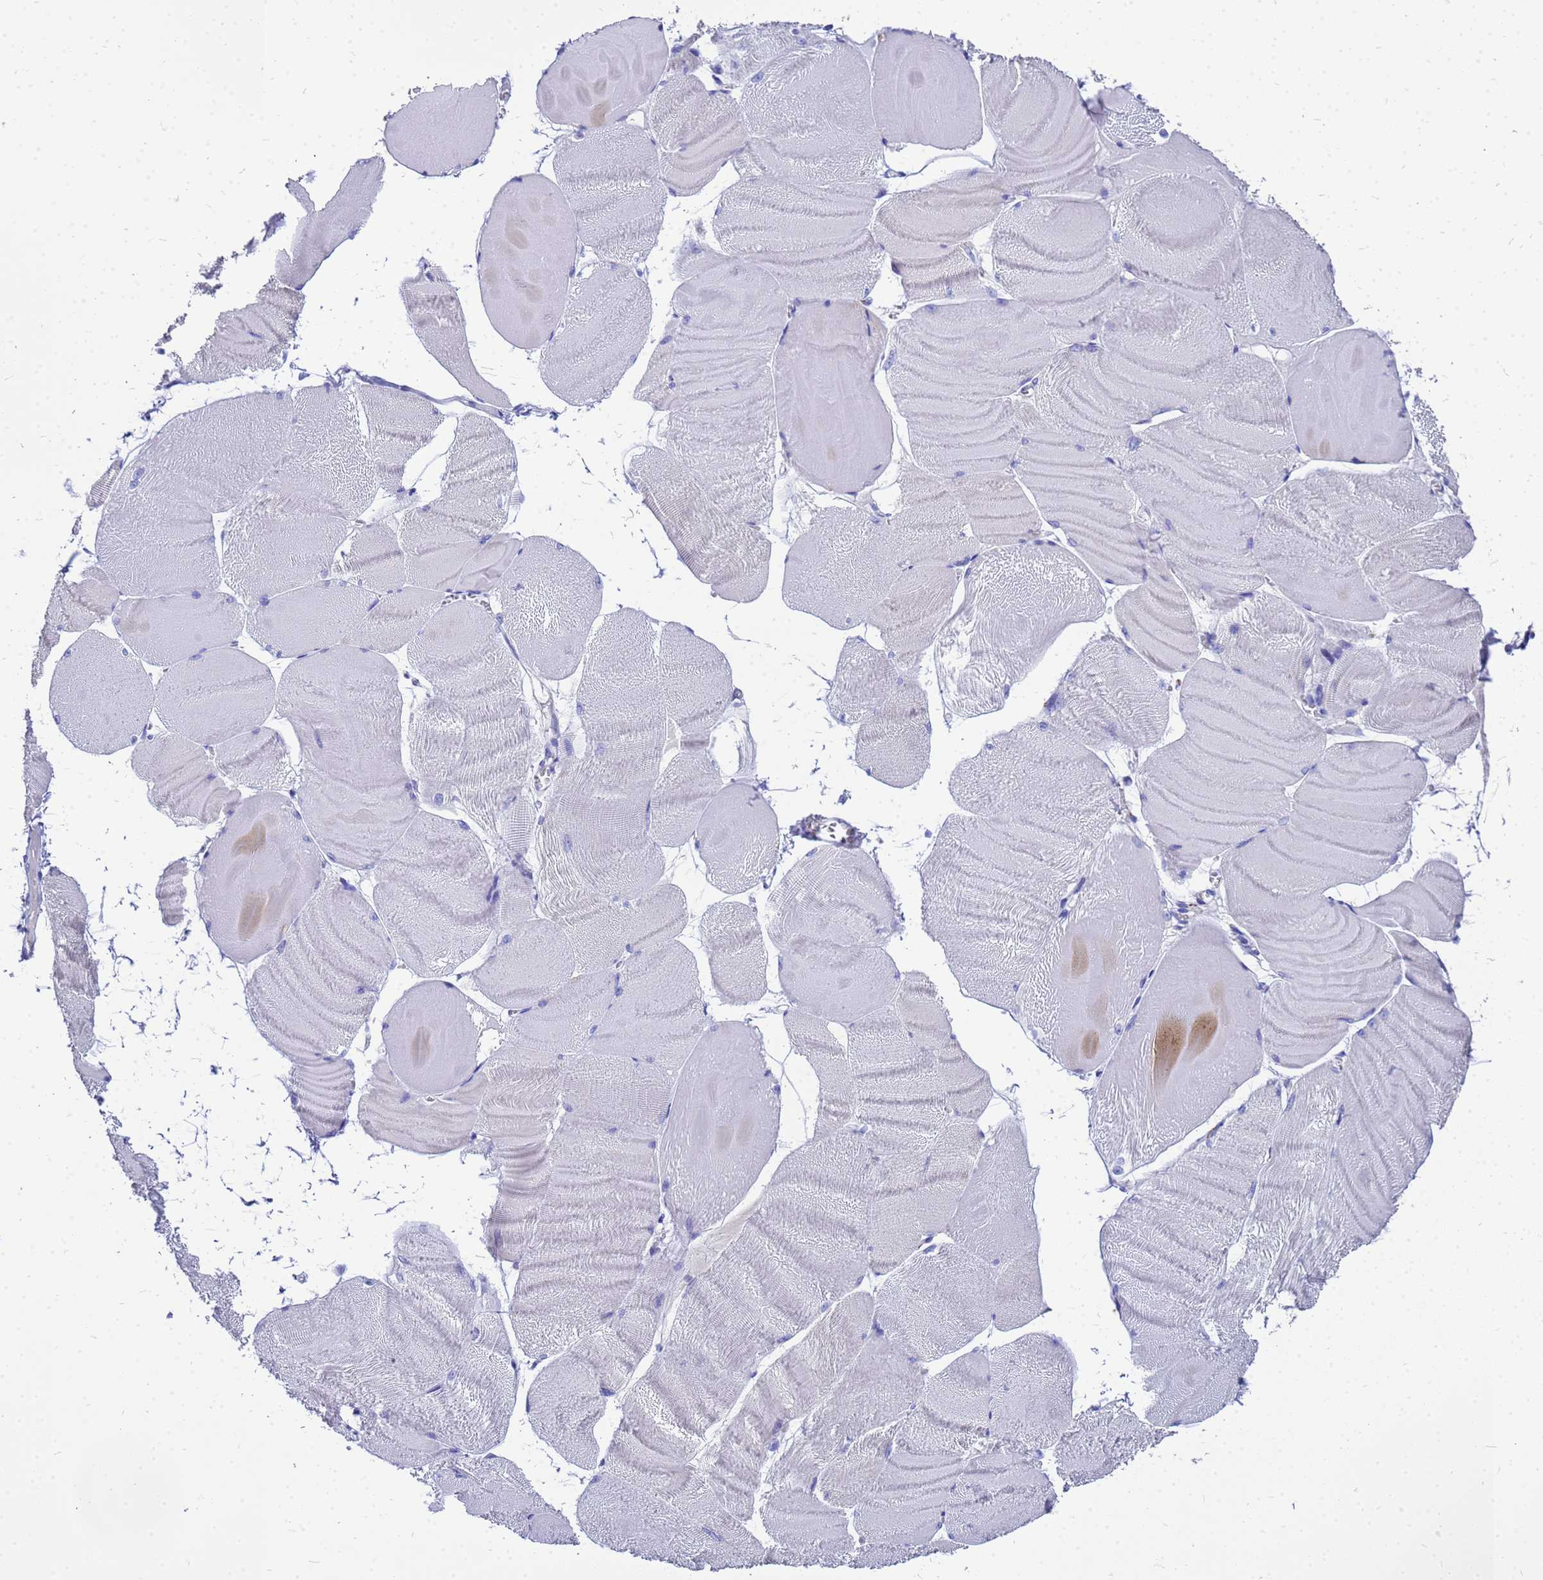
{"staining": {"intensity": "negative", "quantity": "none", "location": "none"}, "tissue": "skeletal muscle", "cell_type": "Myocytes", "image_type": "normal", "snomed": [{"axis": "morphology", "description": "Normal tissue, NOS"}, {"axis": "morphology", "description": "Basal cell carcinoma"}, {"axis": "topography", "description": "Skeletal muscle"}], "caption": "This photomicrograph is of normal skeletal muscle stained with immunohistochemistry (IHC) to label a protein in brown with the nuclei are counter-stained blue. There is no staining in myocytes. (Immunohistochemistry (ihc), brightfield microscopy, high magnification).", "gene": "OR52E2", "patient": {"sex": "female", "age": 64}}